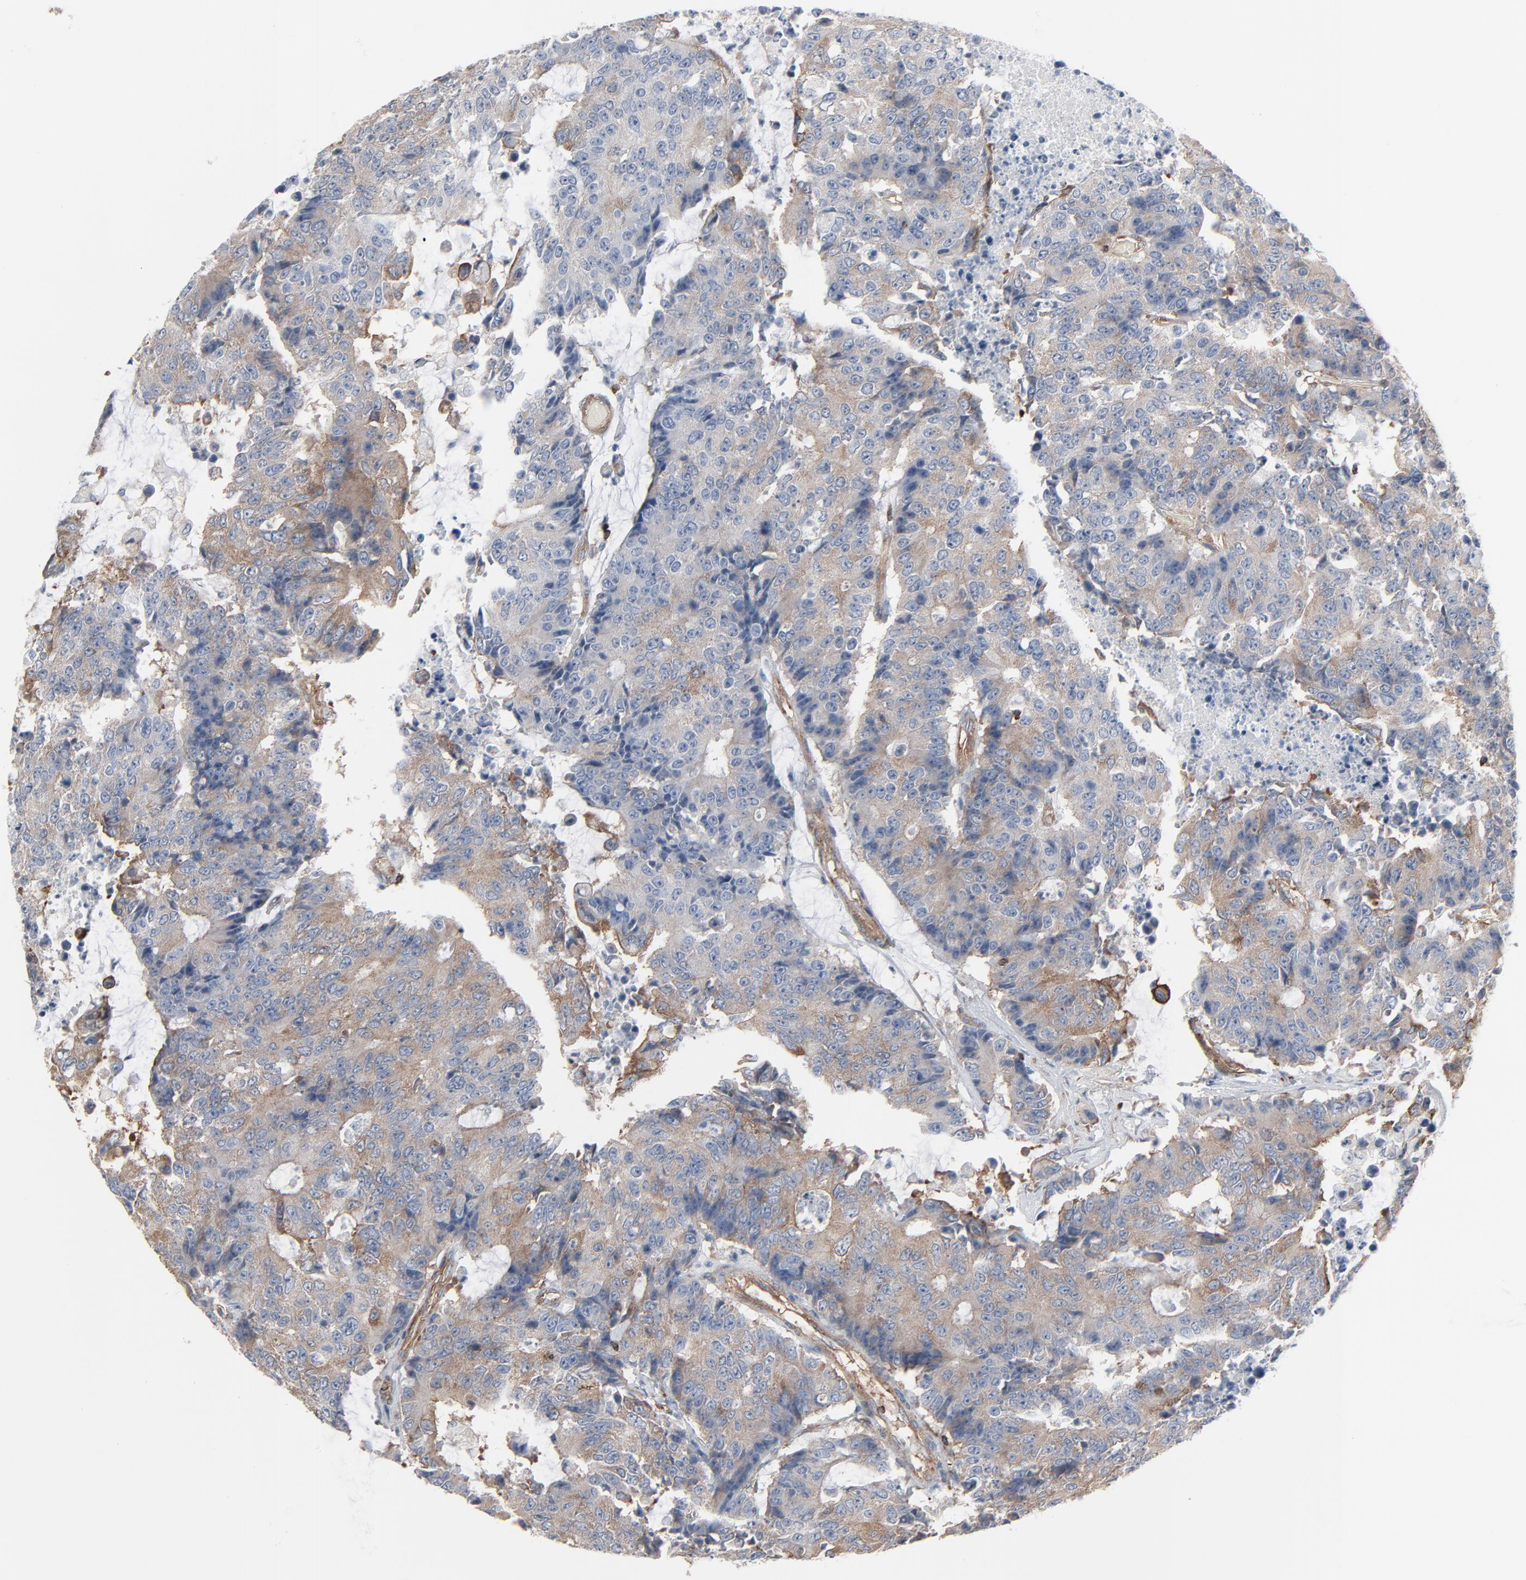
{"staining": {"intensity": "strong", "quantity": ">75%", "location": "cytoplasmic/membranous"}, "tissue": "colorectal cancer", "cell_type": "Tumor cells", "image_type": "cancer", "snomed": [{"axis": "morphology", "description": "Adenocarcinoma, NOS"}, {"axis": "topography", "description": "Colon"}], "caption": "The histopathology image displays staining of colorectal cancer, revealing strong cytoplasmic/membranous protein expression (brown color) within tumor cells.", "gene": "OPTN", "patient": {"sex": "female", "age": 86}}